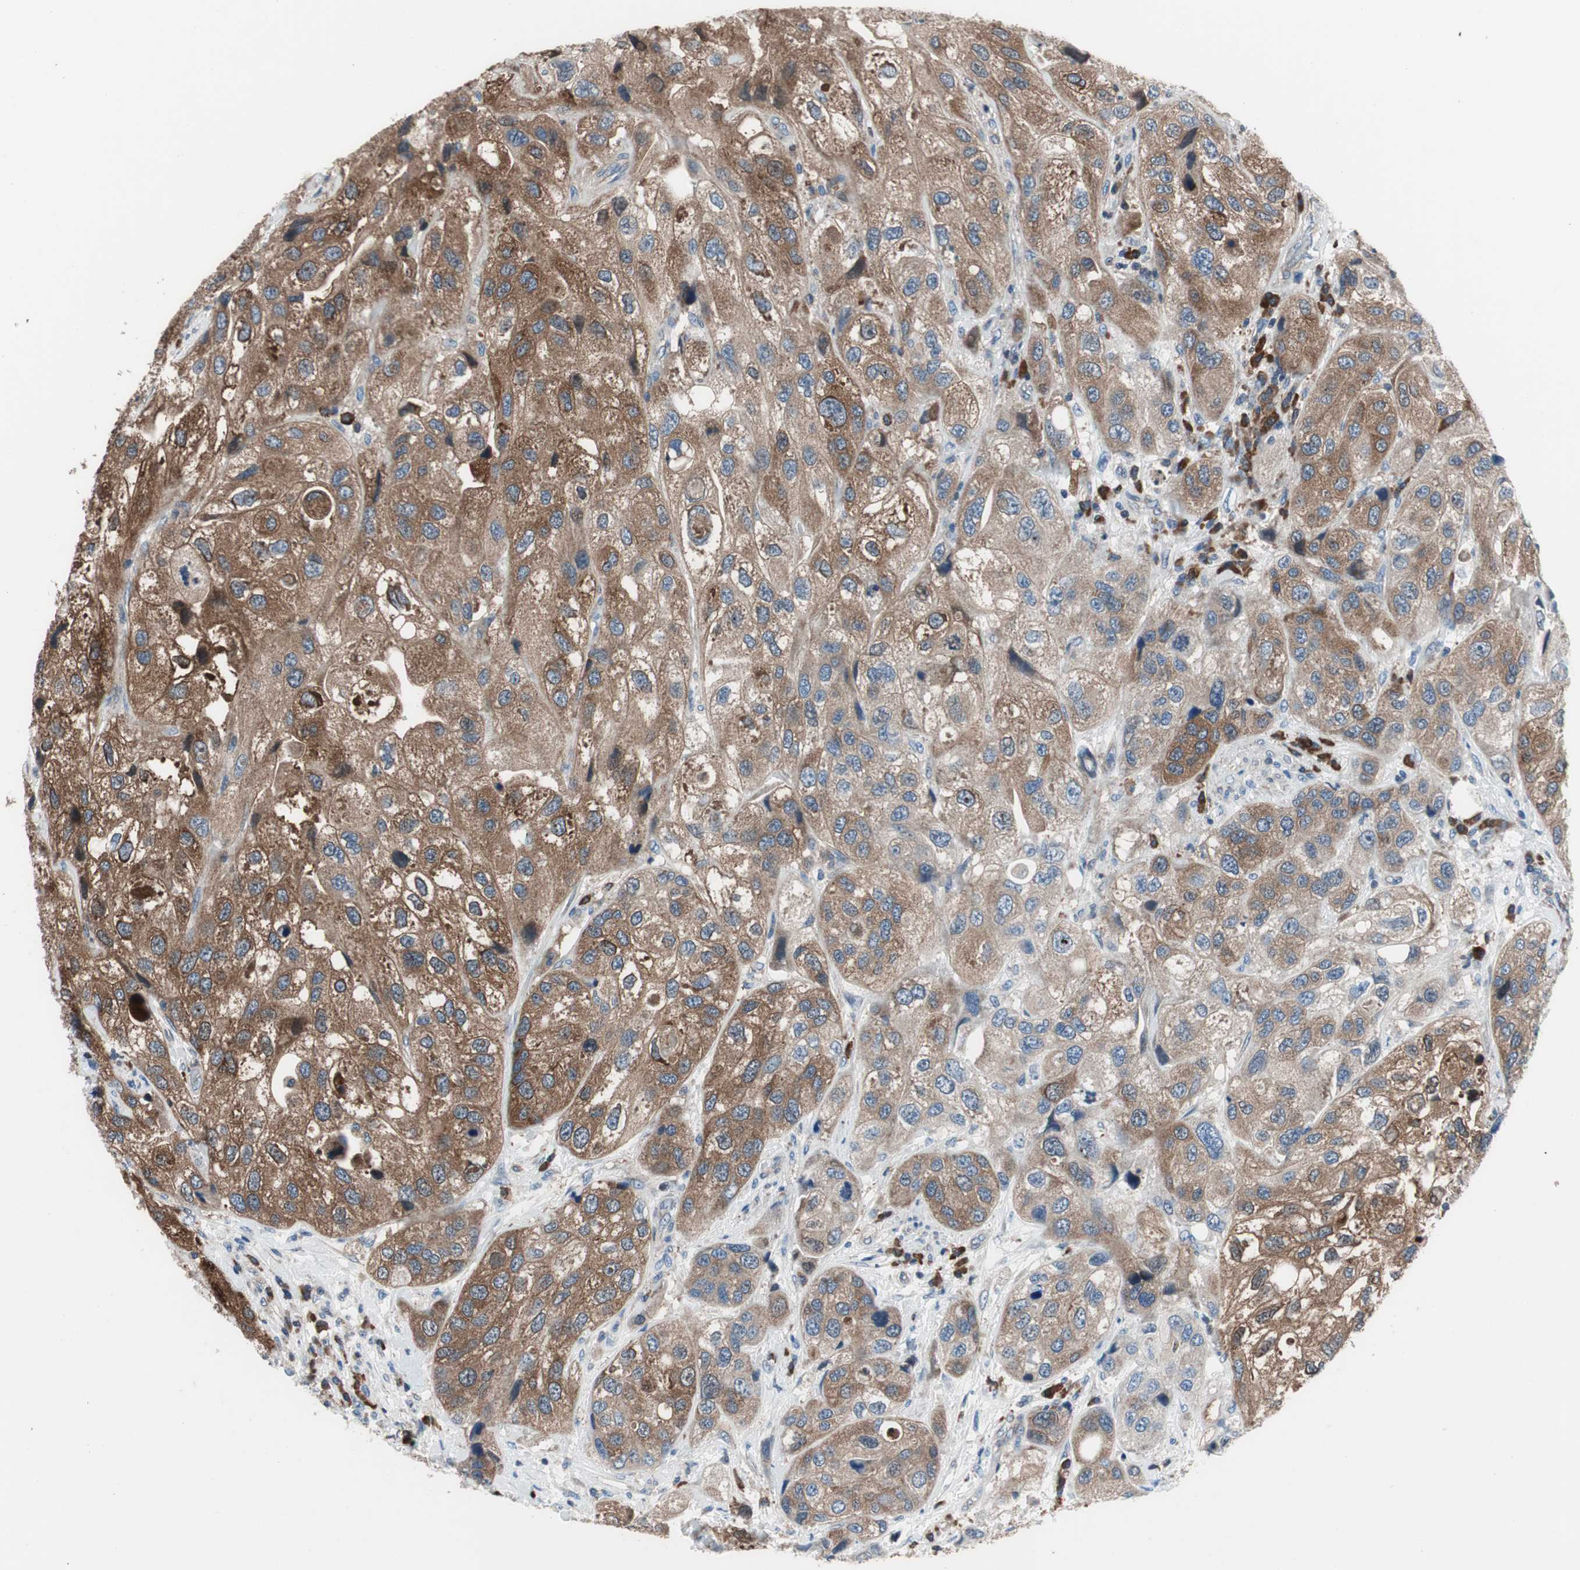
{"staining": {"intensity": "strong", "quantity": "25%-75%", "location": "cytoplasmic/membranous"}, "tissue": "urothelial cancer", "cell_type": "Tumor cells", "image_type": "cancer", "snomed": [{"axis": "morphology", "description": "Urothelial carcinoma, High grade"}, {"axis": "topography", "description": "Urinary bladder"}], "caption": "Urothelial cancer stained for a protein (brown) exhibits strong cytoplasmic/membranous positive positivity in approximately 25%-75% of tumor cells.", "gene": "PRDX2", "patient": {"sex": "female", "age": 64}}